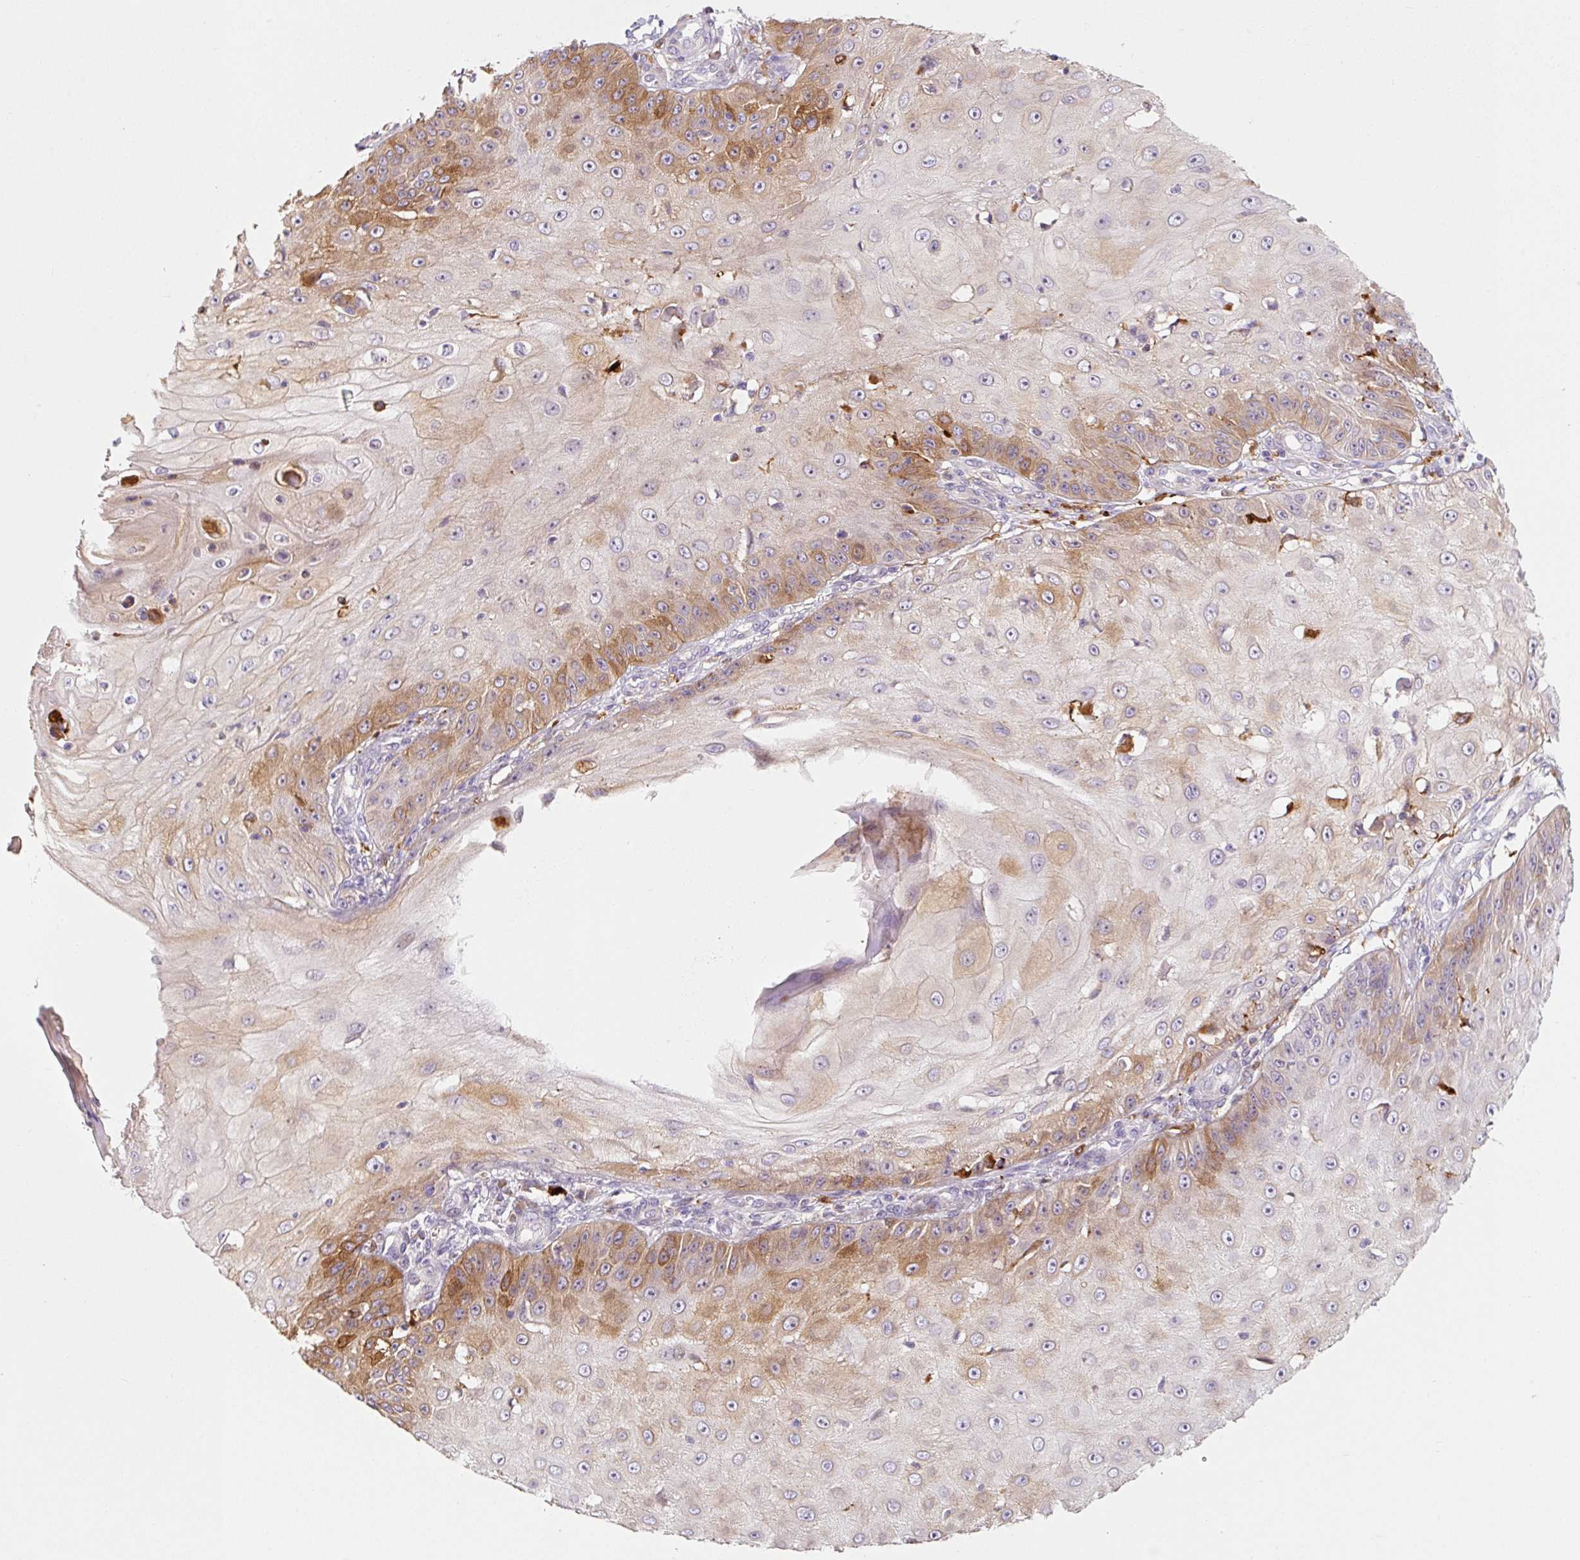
{"staining": {"intensity": "moderate", "quantity": "<25%", "location": "cytoplasmic/membranous"}, "tissue": "skin cancer", "cell_type": "Tumor cells", "image_type": "cancer", "snomed": [{"axis": "morphology", "description": "Squamous cell carcinoma, NOS"}, {"axis": "topography", "description": "Skin"}], "caption": "Skin cancer was stained to show a protein in brown. There is low levels of moderate cytoplasmic/membranous staining in about <25% of tumor cells. The protein of interest is shown in brown color, while the nuclei are stained blue.", "gene": "FUT10", "patient": {"sex": "male", "age": 70}}